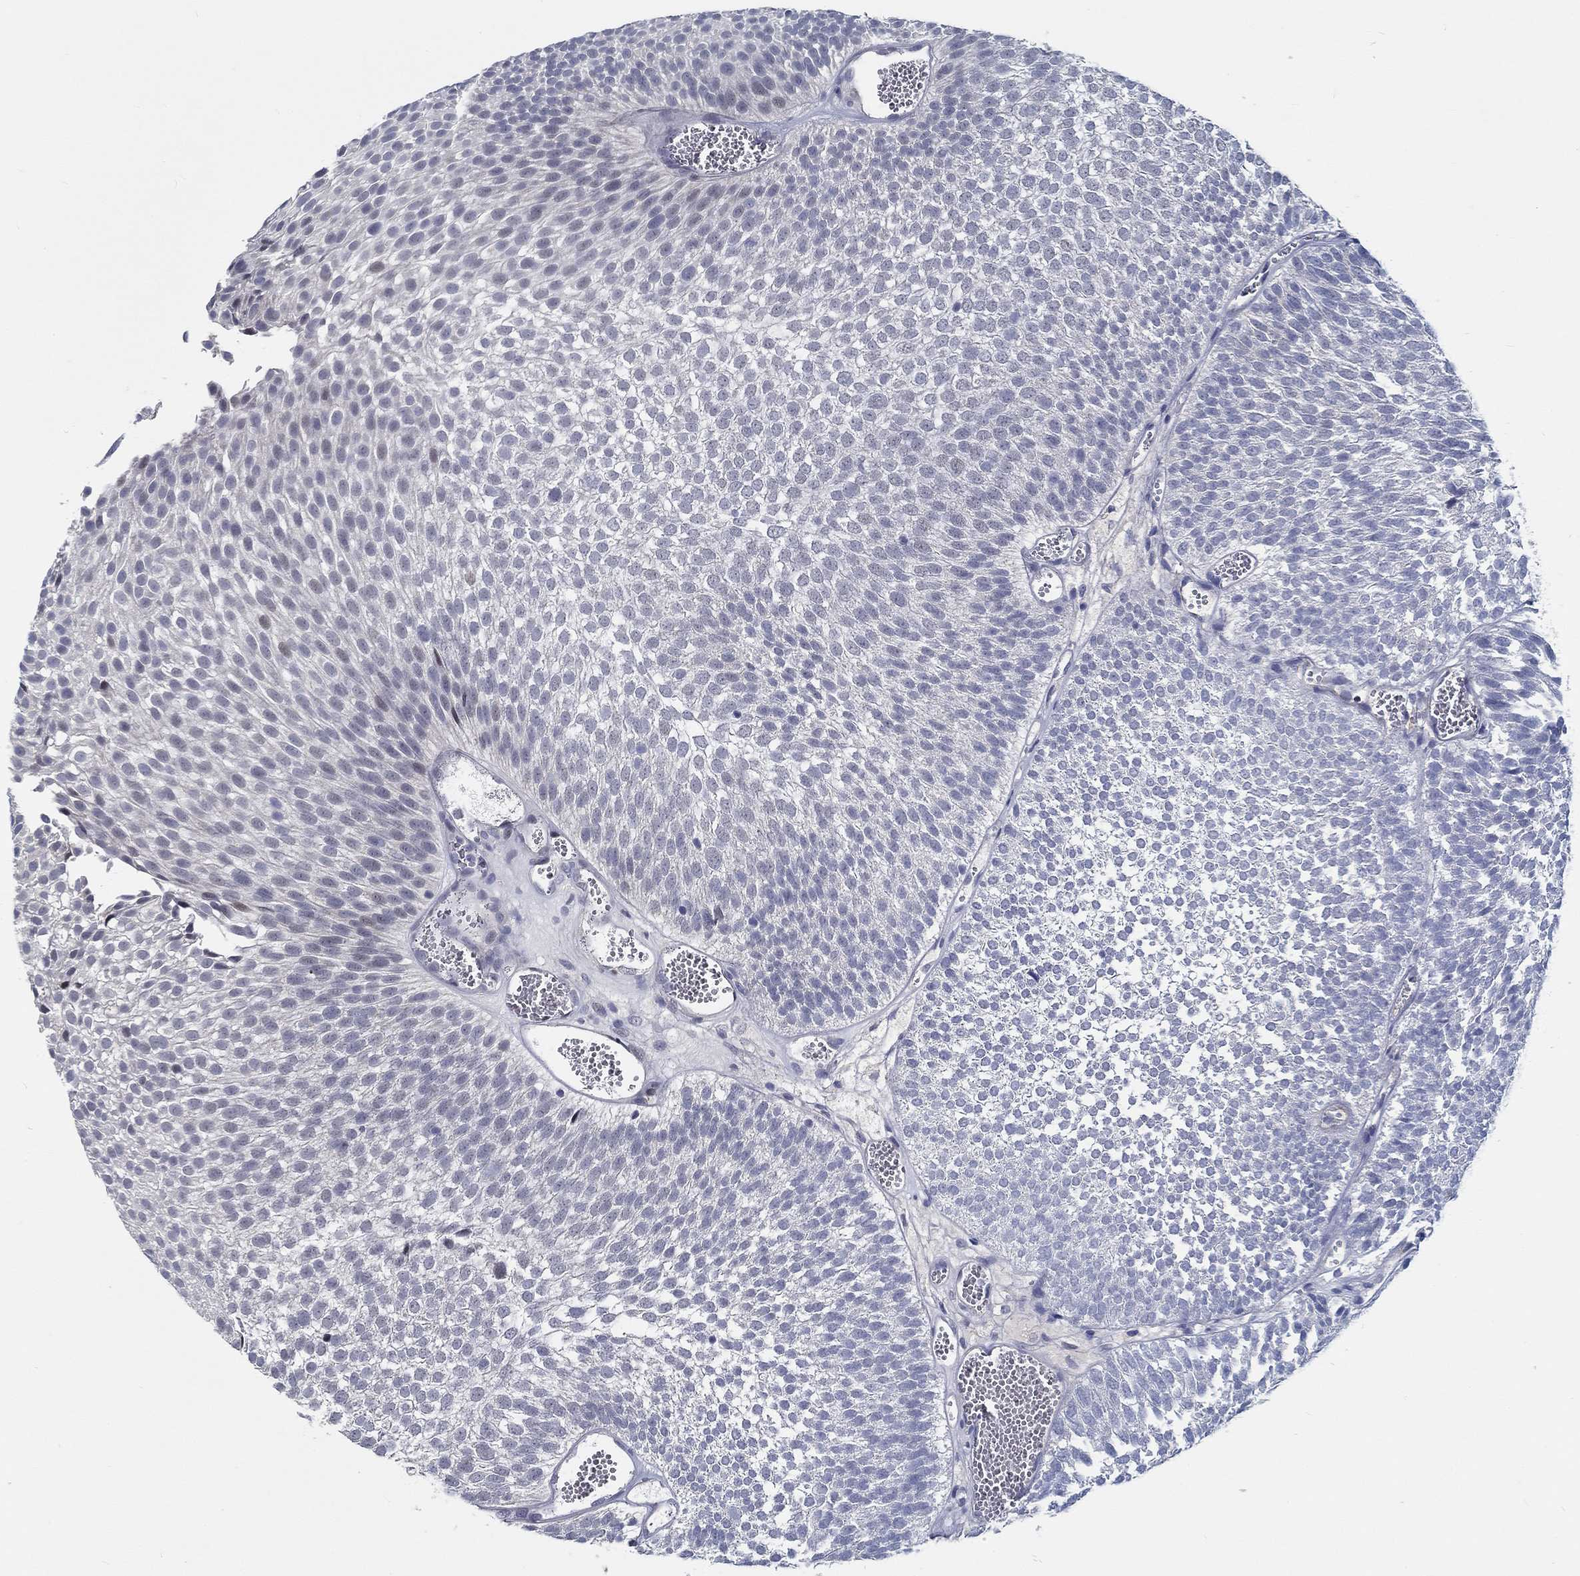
{"staining": {"intensity": "negative", "quantity": "none", "location": "none"}, "tissue": "urothelial cancer", "cell_type": "Tumor cells", "image_type": "cancer", "snomed": [{"axis": "morphology", "description": "Urothelial carcinoma, Low grade"}, {"axis": "topography", "description": "Urinary bladder"}], "caption": "DAB (3,3'-diaminobenzidine) immunohistochemical staining of human urothelial cancer reveals no significant staining in tumor cells. (DAB IHC visualized using brightfield microscopy, high magnification).", "gene": "MYBPC1", "patient": {"sex": "male", "age": 52}}